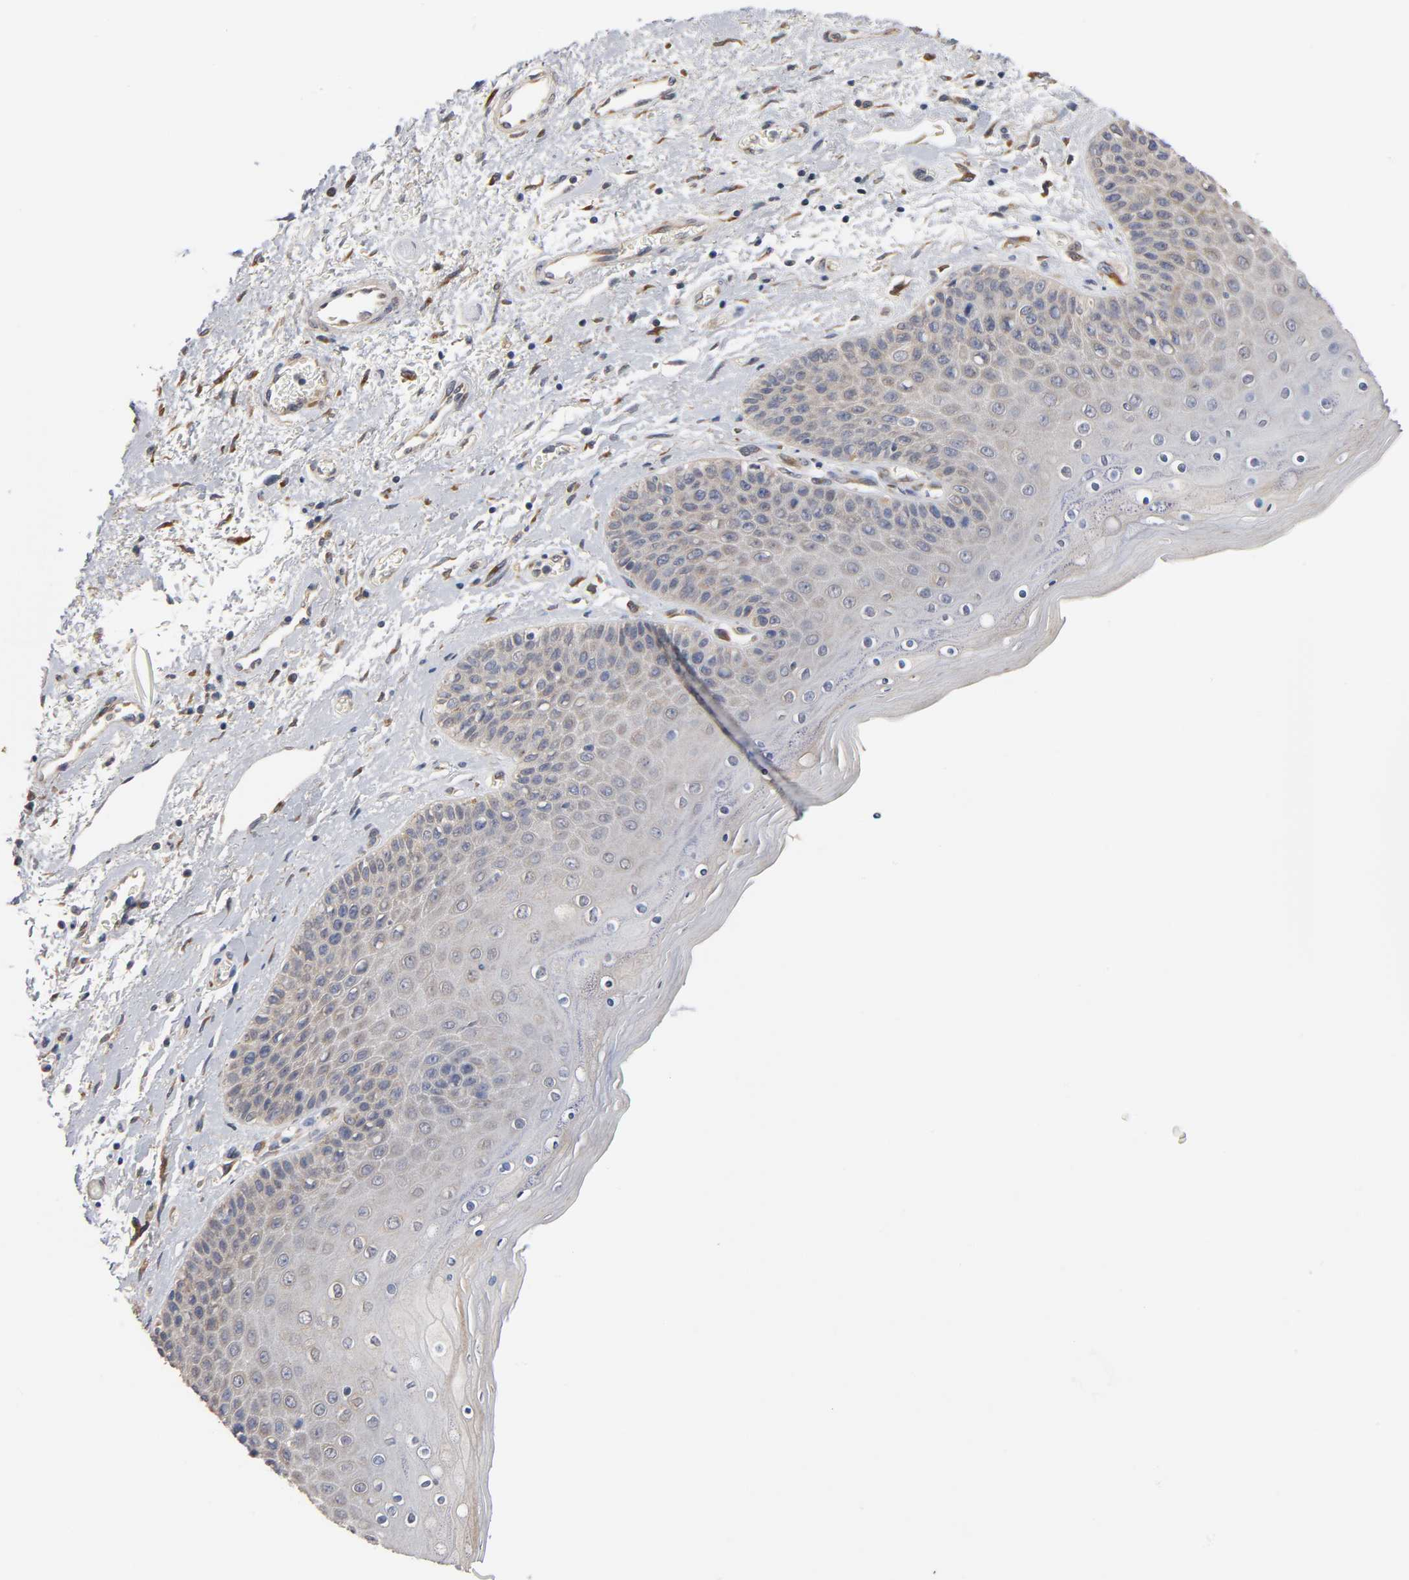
{"staining": {"intensity": "negative", "quantity": "none", "location": "none"}, "tissue": "skin", "cell_type": "Epidermal cells", "image_type": "normal", "snomed": [{"axis": "morphology", "description": "Normal tissue, NOS"}, {"axis": "topography", "description": "Anal"}], "caption": "High power microscopy photomicrograph of an immunohistochemistry image of benign skin, revealing no significant staining in epidermal cells.", "gene": "HDLBP", "patient": {"sex": "female", "age": 46}}